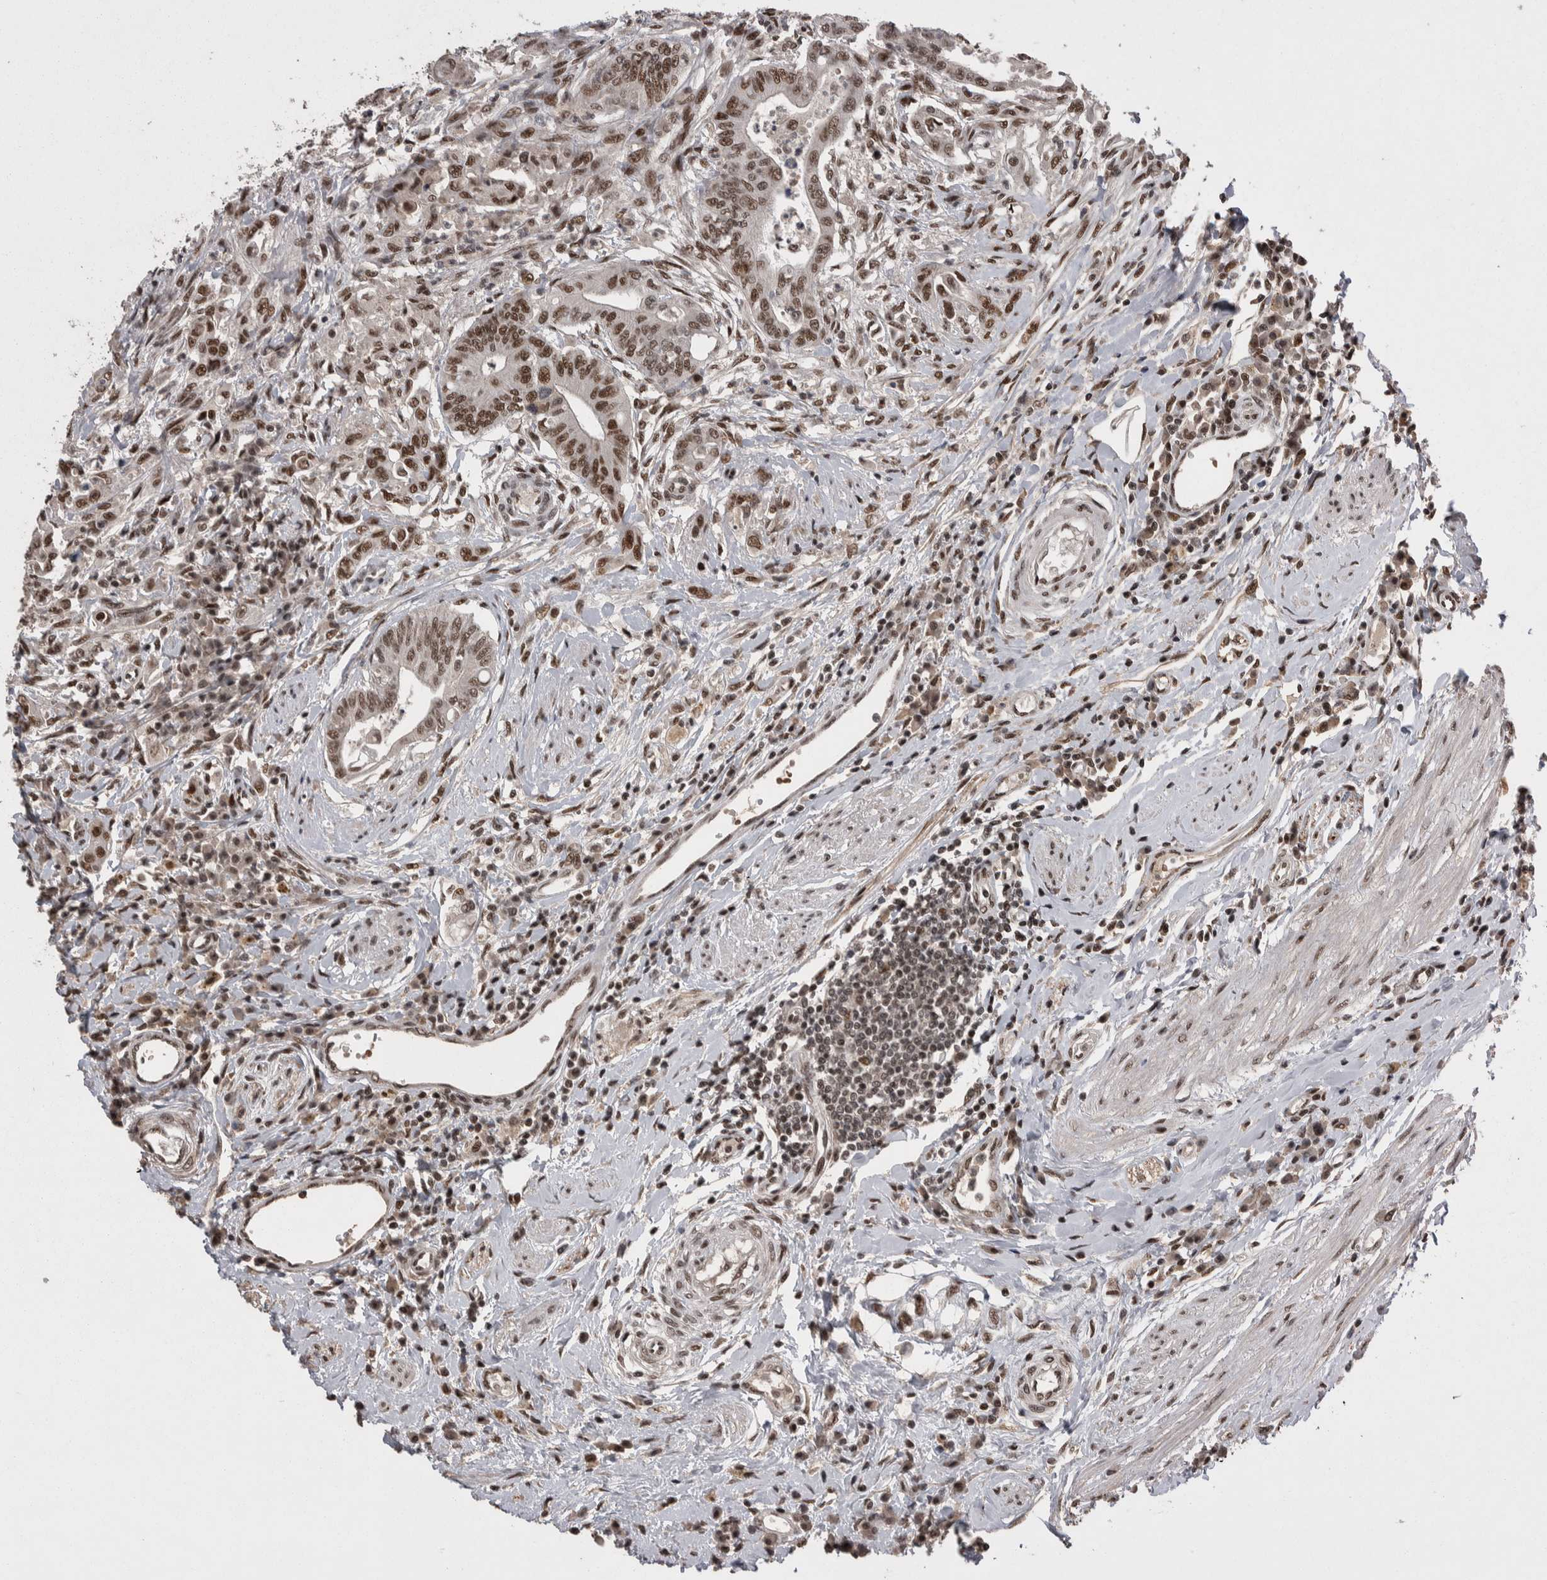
{"staining": {"intensity": "strong", "quantity": ">75%", "location": "nuclear"}, "tissue": "colorectal cancer", "cell_type": "Tumor cells", "image_type": "cancer", "snomed": [{"axis": "morphology", "description": "Adenoma, NOS"}, {"axis": "morphology", "description": "Adenocarcinoma, NOS"}, {"axis": "topography", "description": "Colon"}], "caption": "Immunohistochemical staining of human adenocarcinoma (colorectal) exhibits strong nuclear protein staining in approximately >75% of tumor cells.", "gene": "DMTF1", "patient": {"sex": "male", "age": 79}}